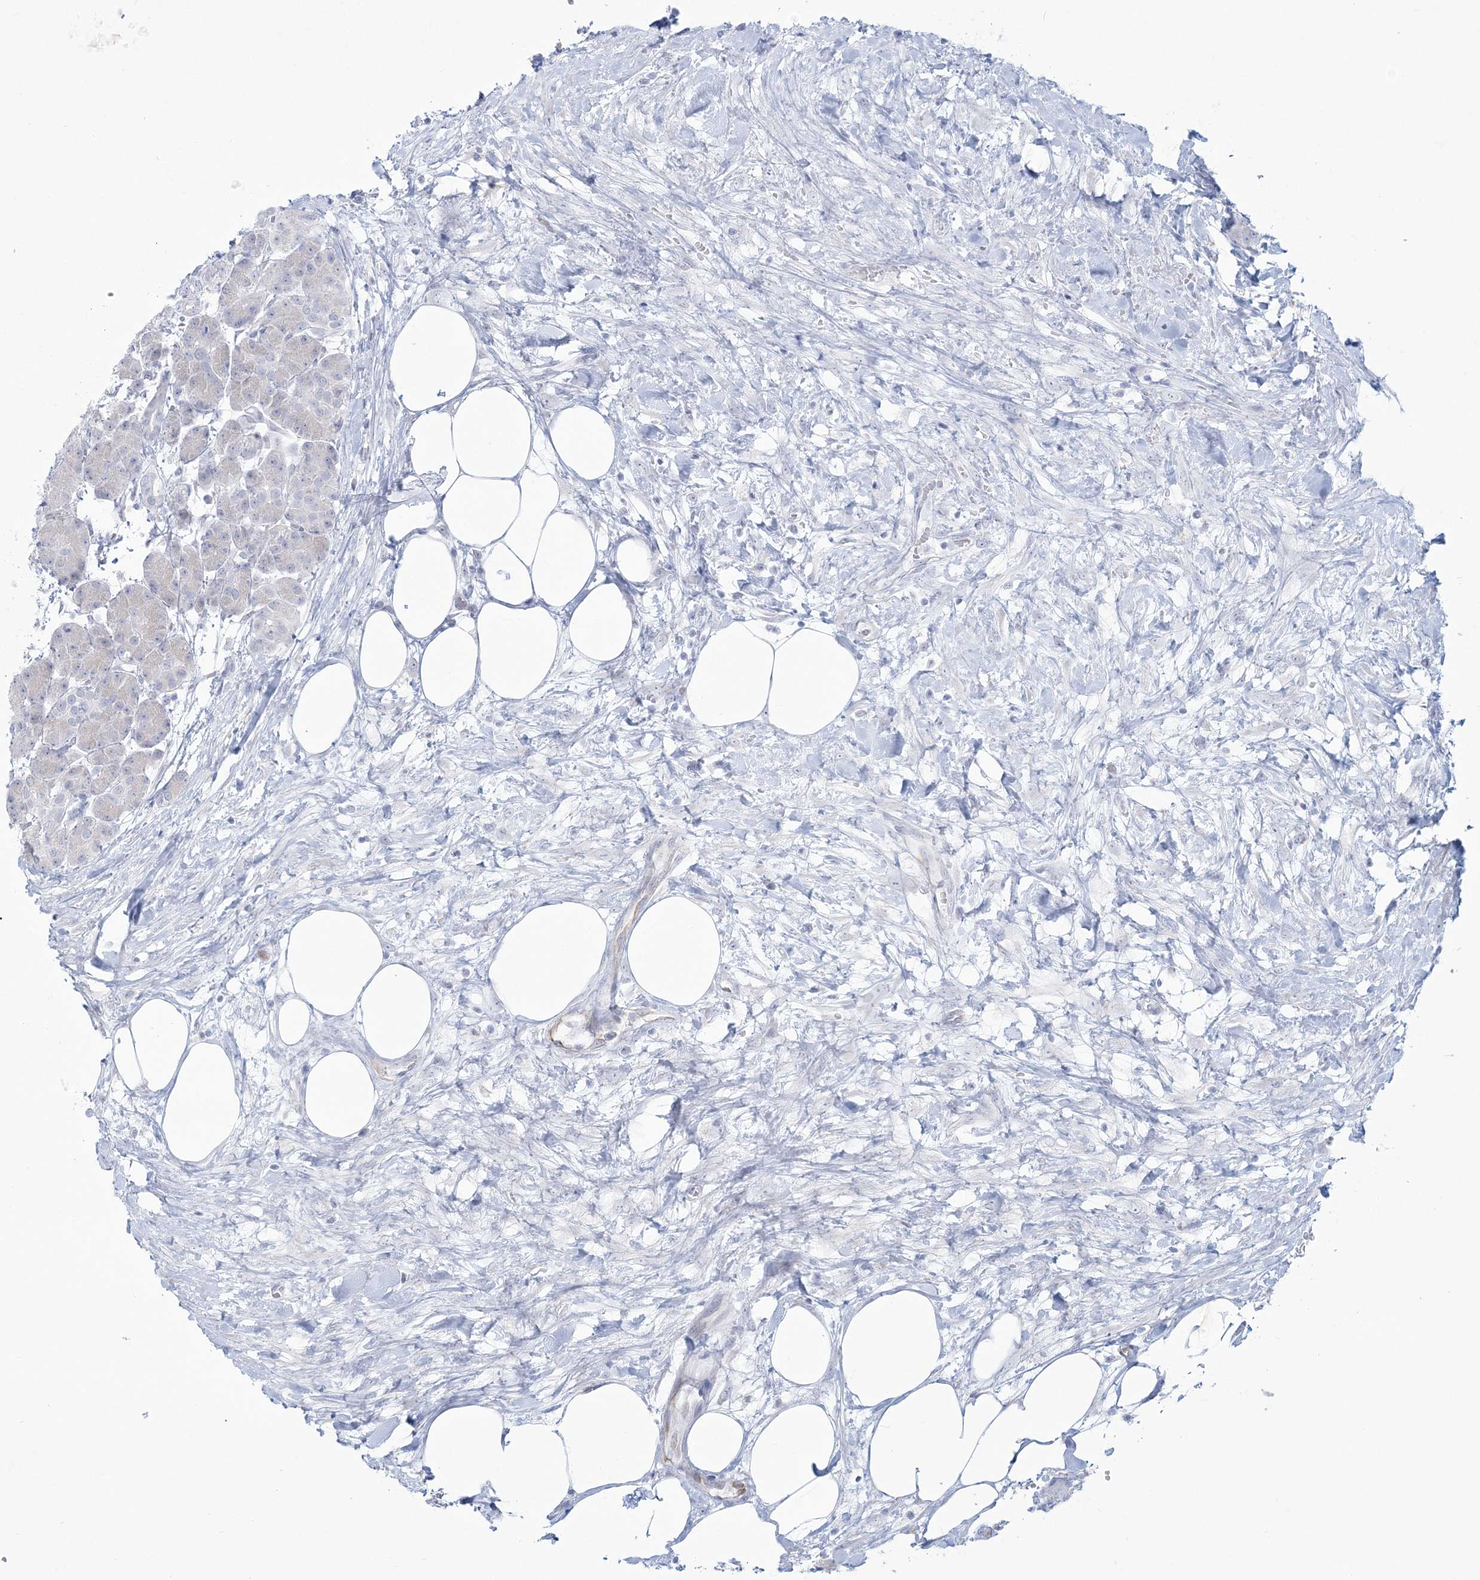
{"staining": {"intensity": "negative", "quantity": "none", "location": "none"}, "tissue": "pancreas", "cell_type": "Exocrine glandular cells", "image_type": "normal", "snomed": [{"axis": "morphology", "description": "Normal tissue, NOS"}, {"axis": "topography", "description": "Pancreas"}], "caption": "This is an IHC image of normal pancreas. There is no positivity in exocrine glandular cells.", "gene": "ENSG00000288637", "patient": {"sex": "male", "age": 63}}